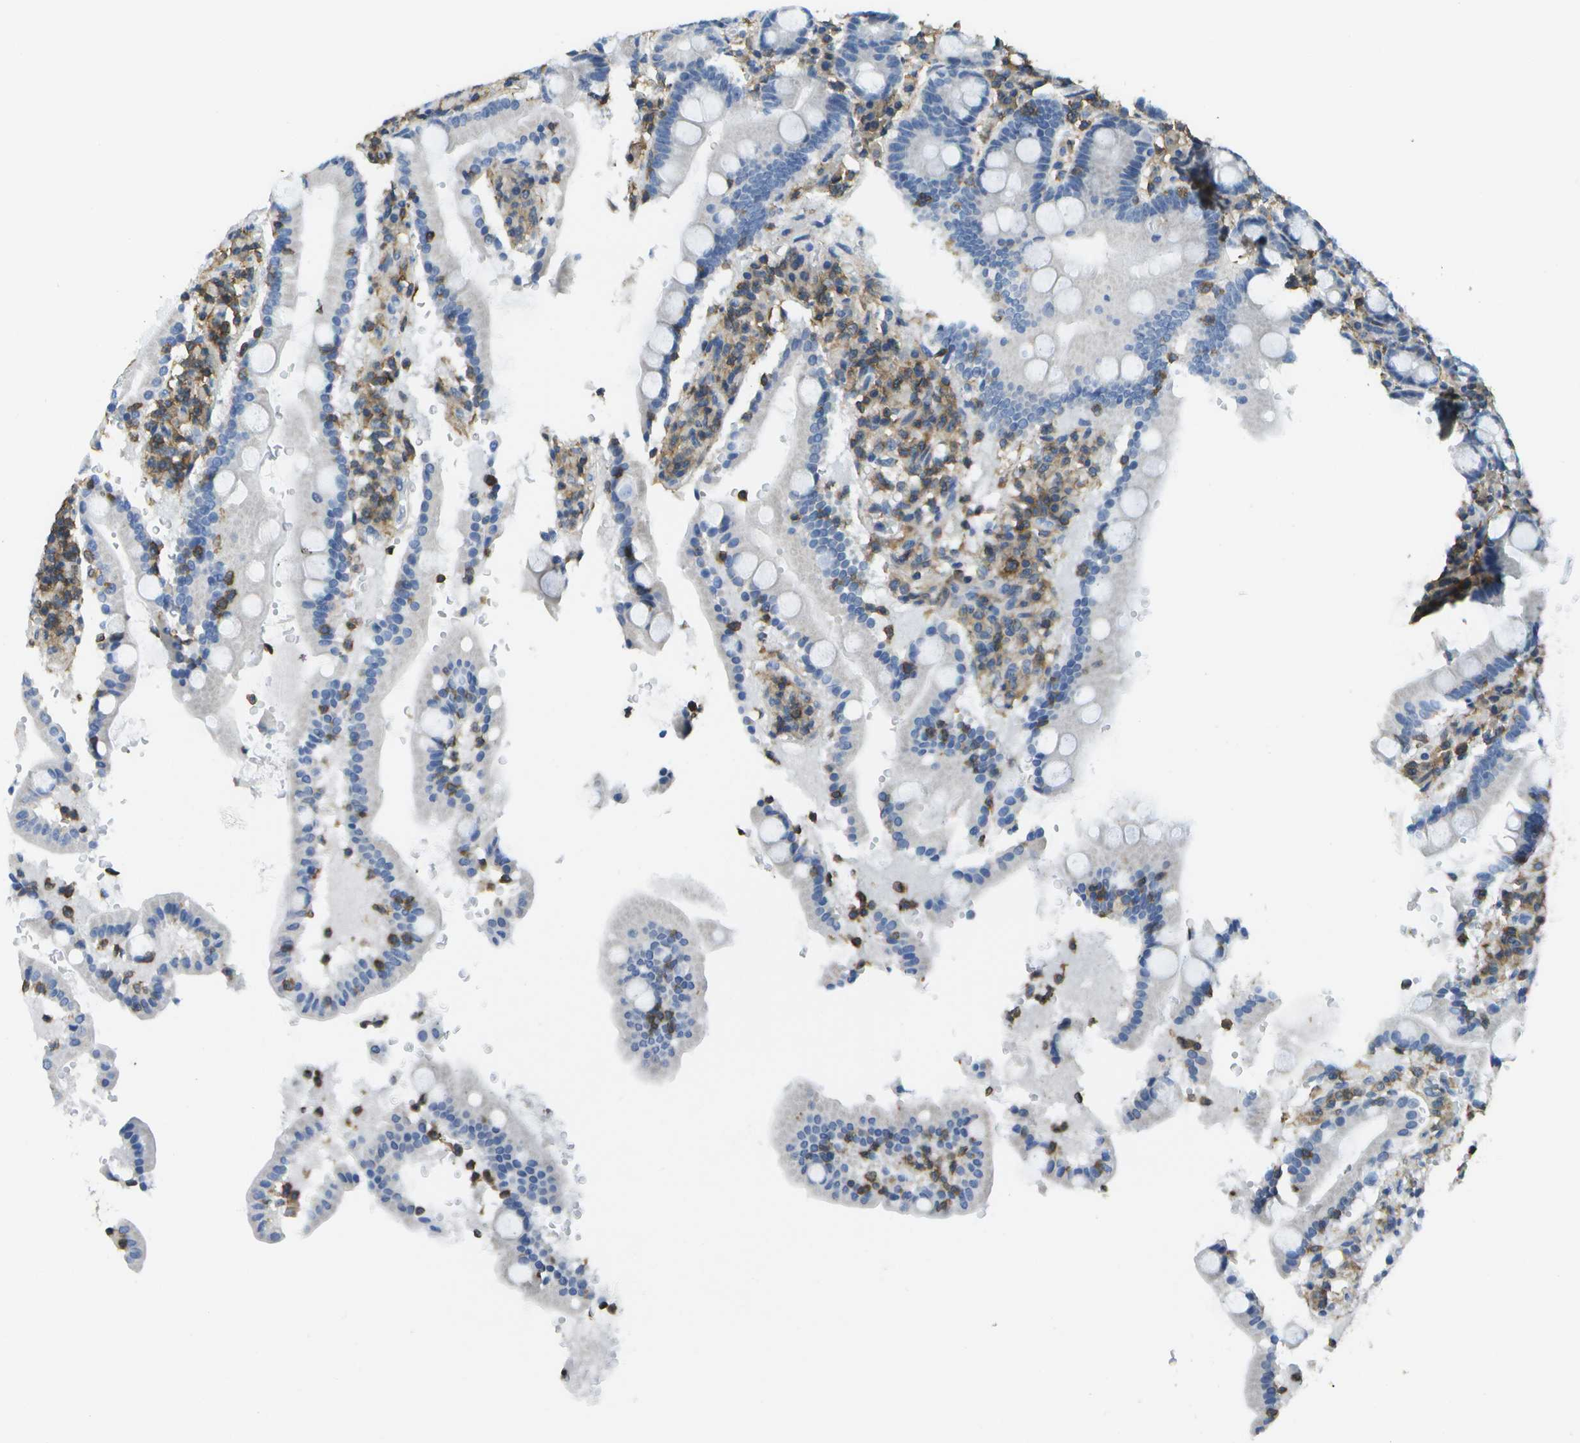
{"staining": {"intensity": "negative", "quantity": "none", "location": "none"}, "tissue": "duodenum", "cell_type": "Glandular cells", "image_type": "normal", "snomed": [{"axis": "morphology", "description": "Normal tissue, NOS"}, {"axis": "topography", "description": "Small intestine, NOS"}], "caption": "Immunohistochemical staining of unremarkable duodenum exhibits no significant staining in glandular cells.", "gene": "RCSD1", "patient": {"sex": "female", "age": 71}}